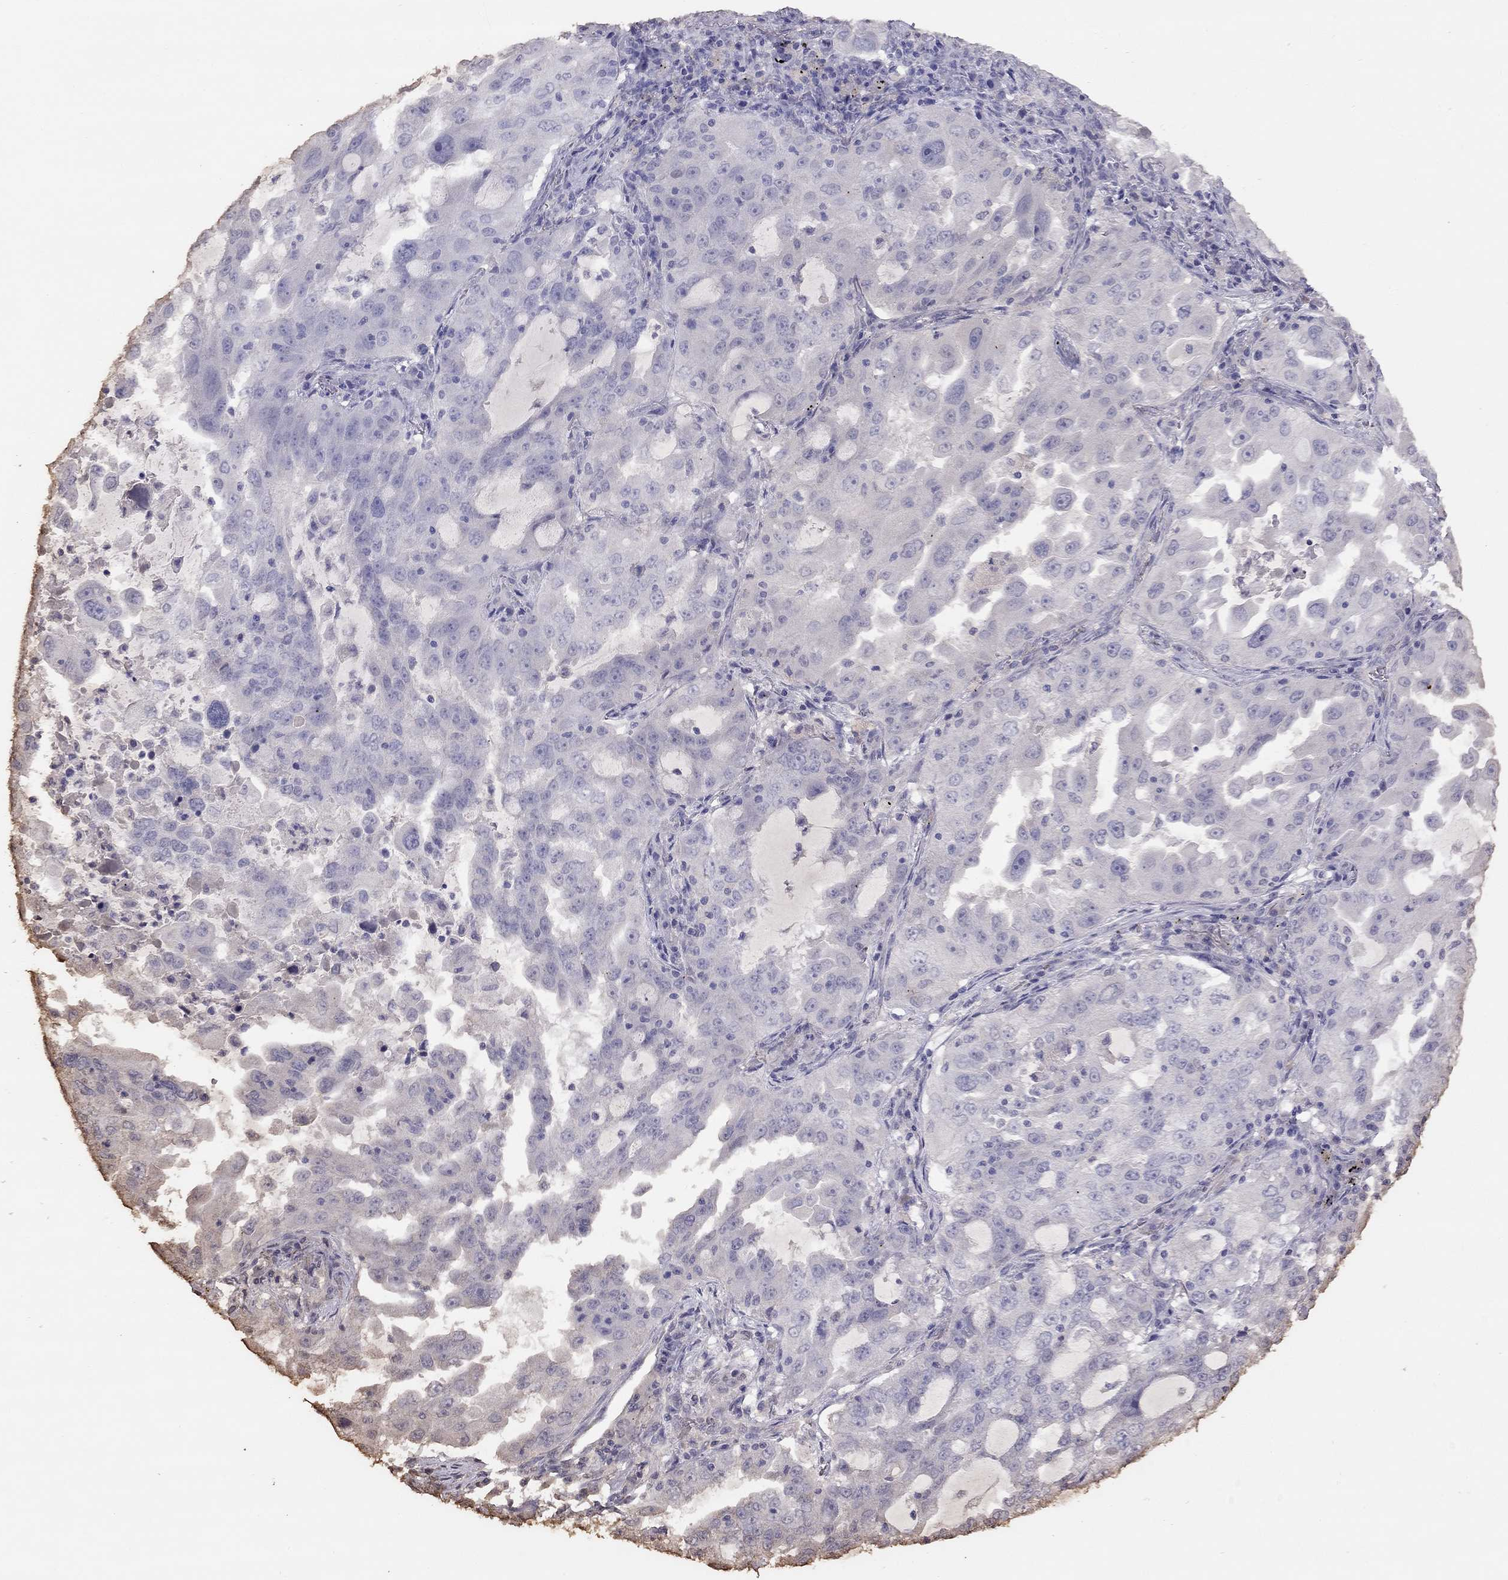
{"staining": {"intensity": "negative", "quantity": "none", "location": "none"}, "tissue": "lung cancer", "cell_type": "Tumor cells", "image_type": "cancer", "snomed": [{"axis": "morphology", "description": "Adenocarcinoma, NOS"}, {"axis": "topography", "description": "Lung"}], "caption": "Tumor cells show no significant staining in adenocarcinoma (lung).", "gene": "SUN3", "patient": {"sex": "female", "age": 61}}